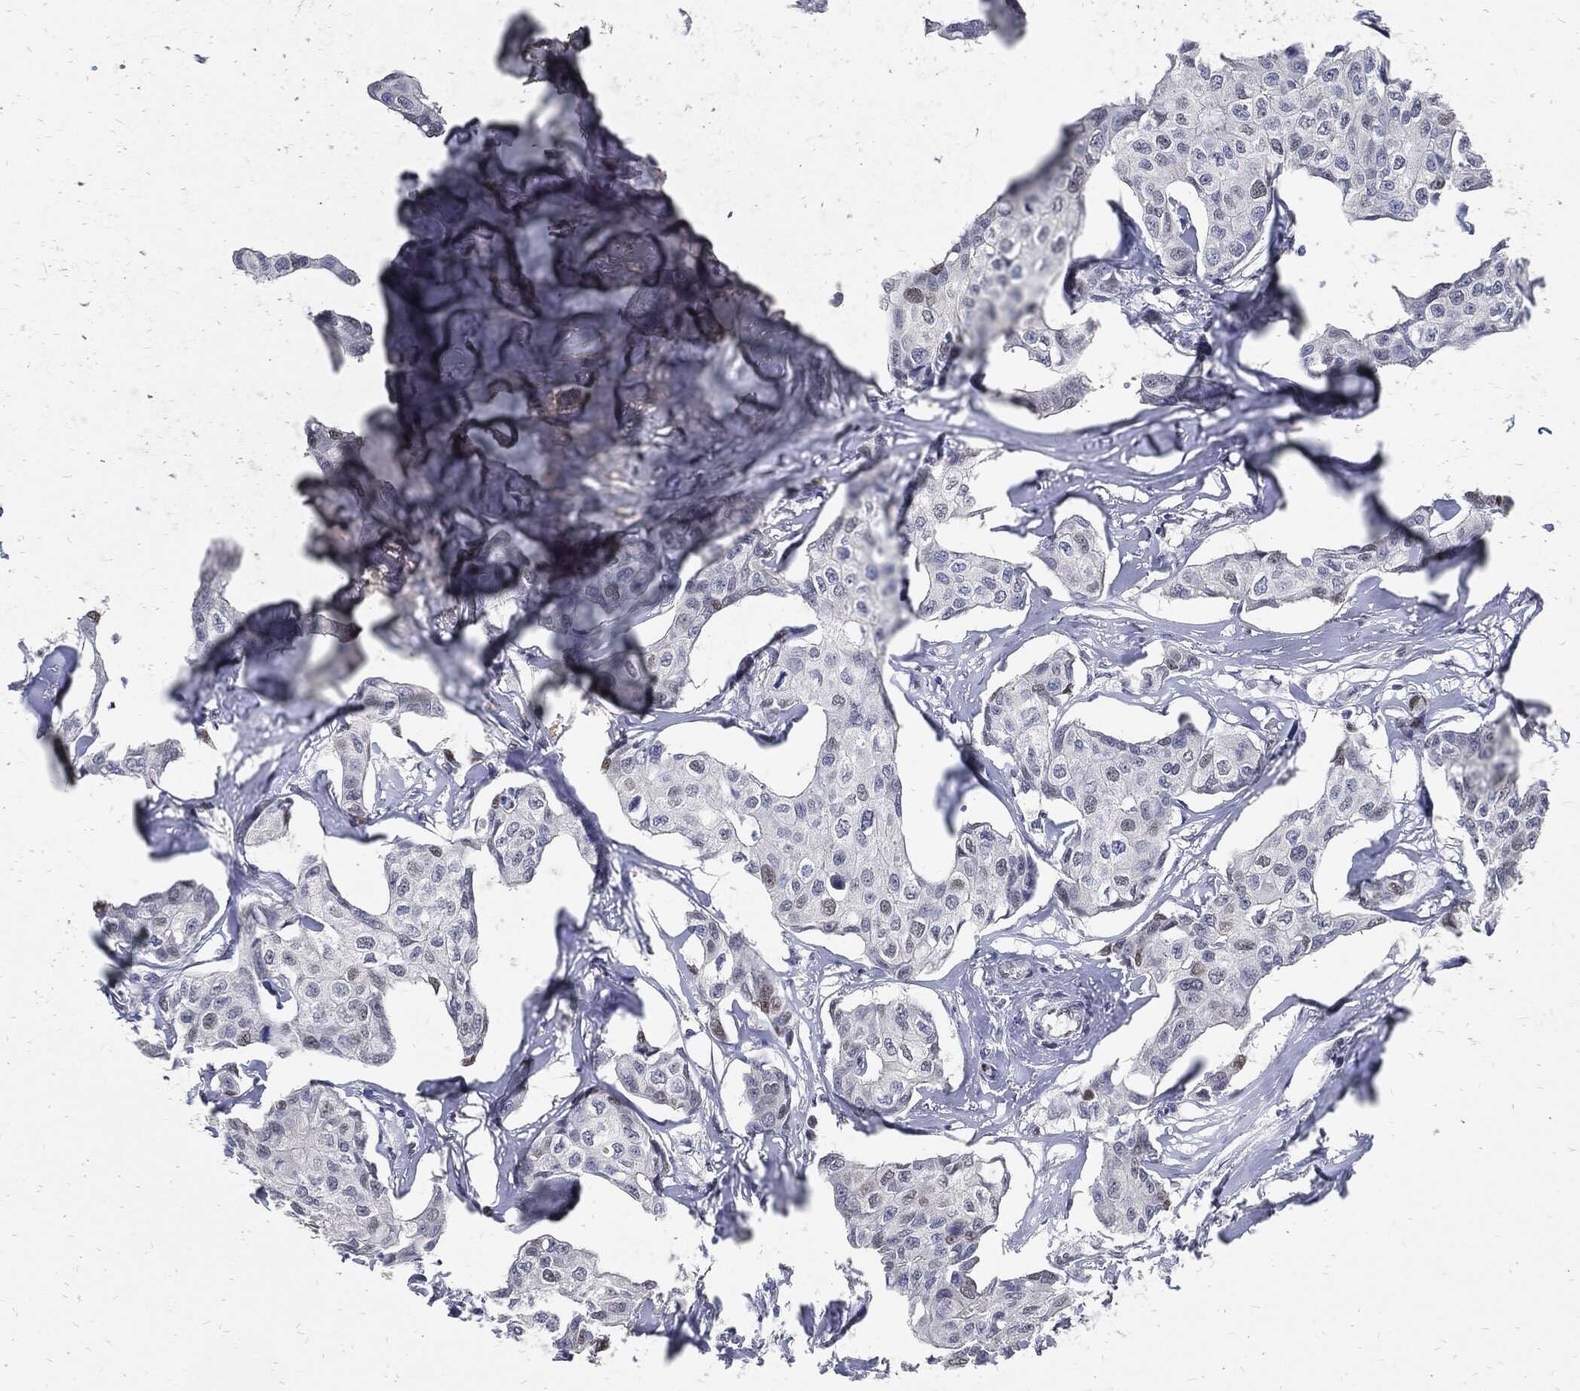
{"staining": {"intensity": "negative", "quantity": "none", "location": "none"}, "tissue": "breast cancer", "cell_type": "Tumor cells", "image_type": "cancer", "snomed": [{"axis": "morphology", "description": "Duct carcinoma"}, {"axis": "topography", "description": "Breast"}], "caption": "Breast cancer was stained to show a protein in brown. There is no significant expression in tumor cells. The staining was performed using DAB to visualize the protein expression in brown, while the nuclei were stained in blue with hematoxylin (Magnification: 20x).", "gene": "JUN", "patient": {"sex": "female", "age": 80}}